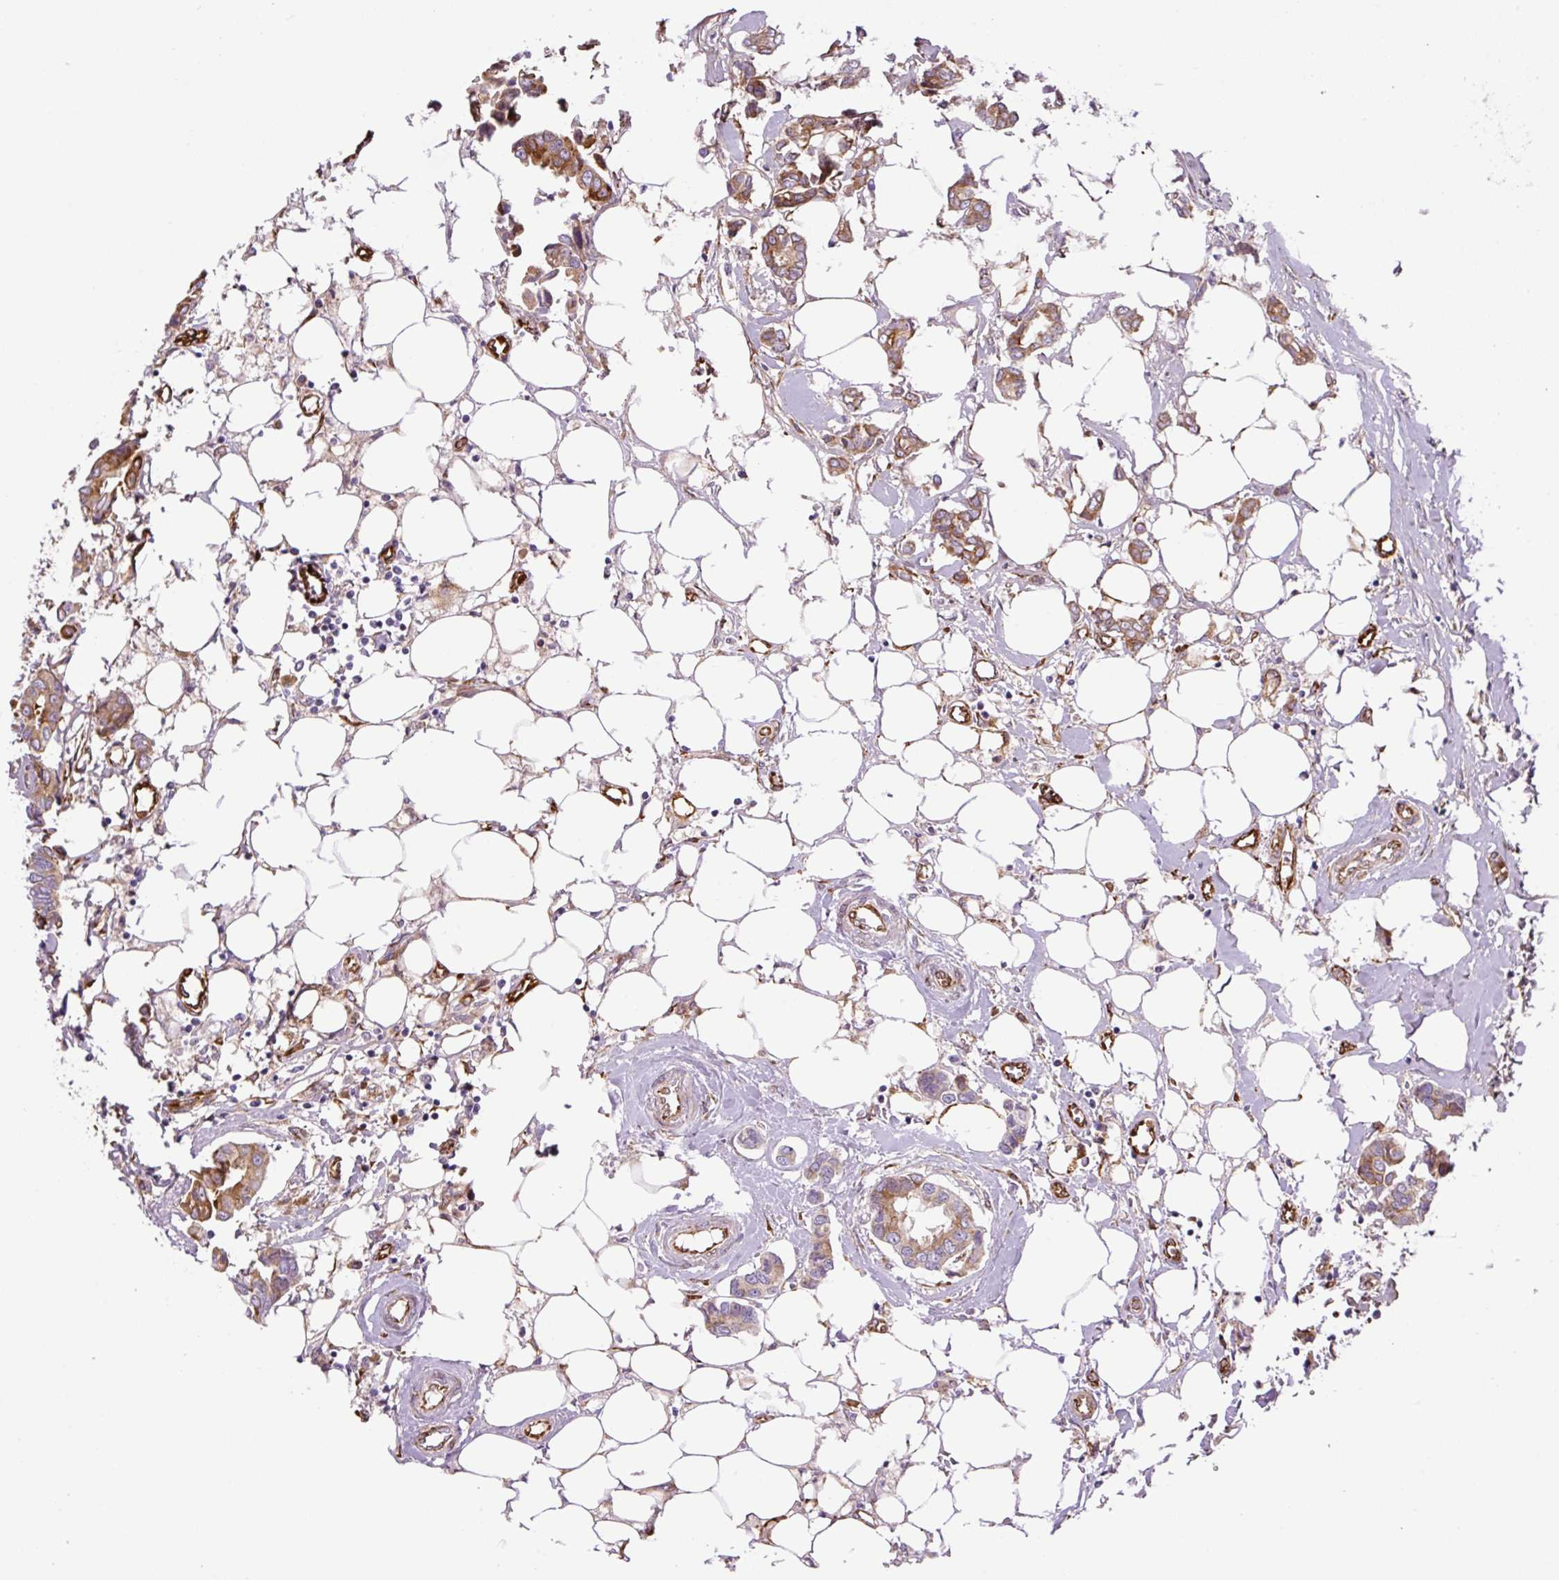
{"staining": {"intensity": "moderate", "quantity": ">75%", "location": "cytoplasmic/membranous"}, "tissue": "breast cancer", "cell_type": "Tumor cells", "image_type": "cancer", "snomed": [{"axis": "morphology", "description": "Duct carcinoma"}, {"axis": "topography", "description": "Breast"}], "caption": "A histopathology image of human breast cancer (invasive ductal carcinoma) stained for a protein exhibits moderate cytoplasmic/membranous brown staining in tumor cells.", "gene": "RAB30", "patient": {"sex": "female", "age": 73}}